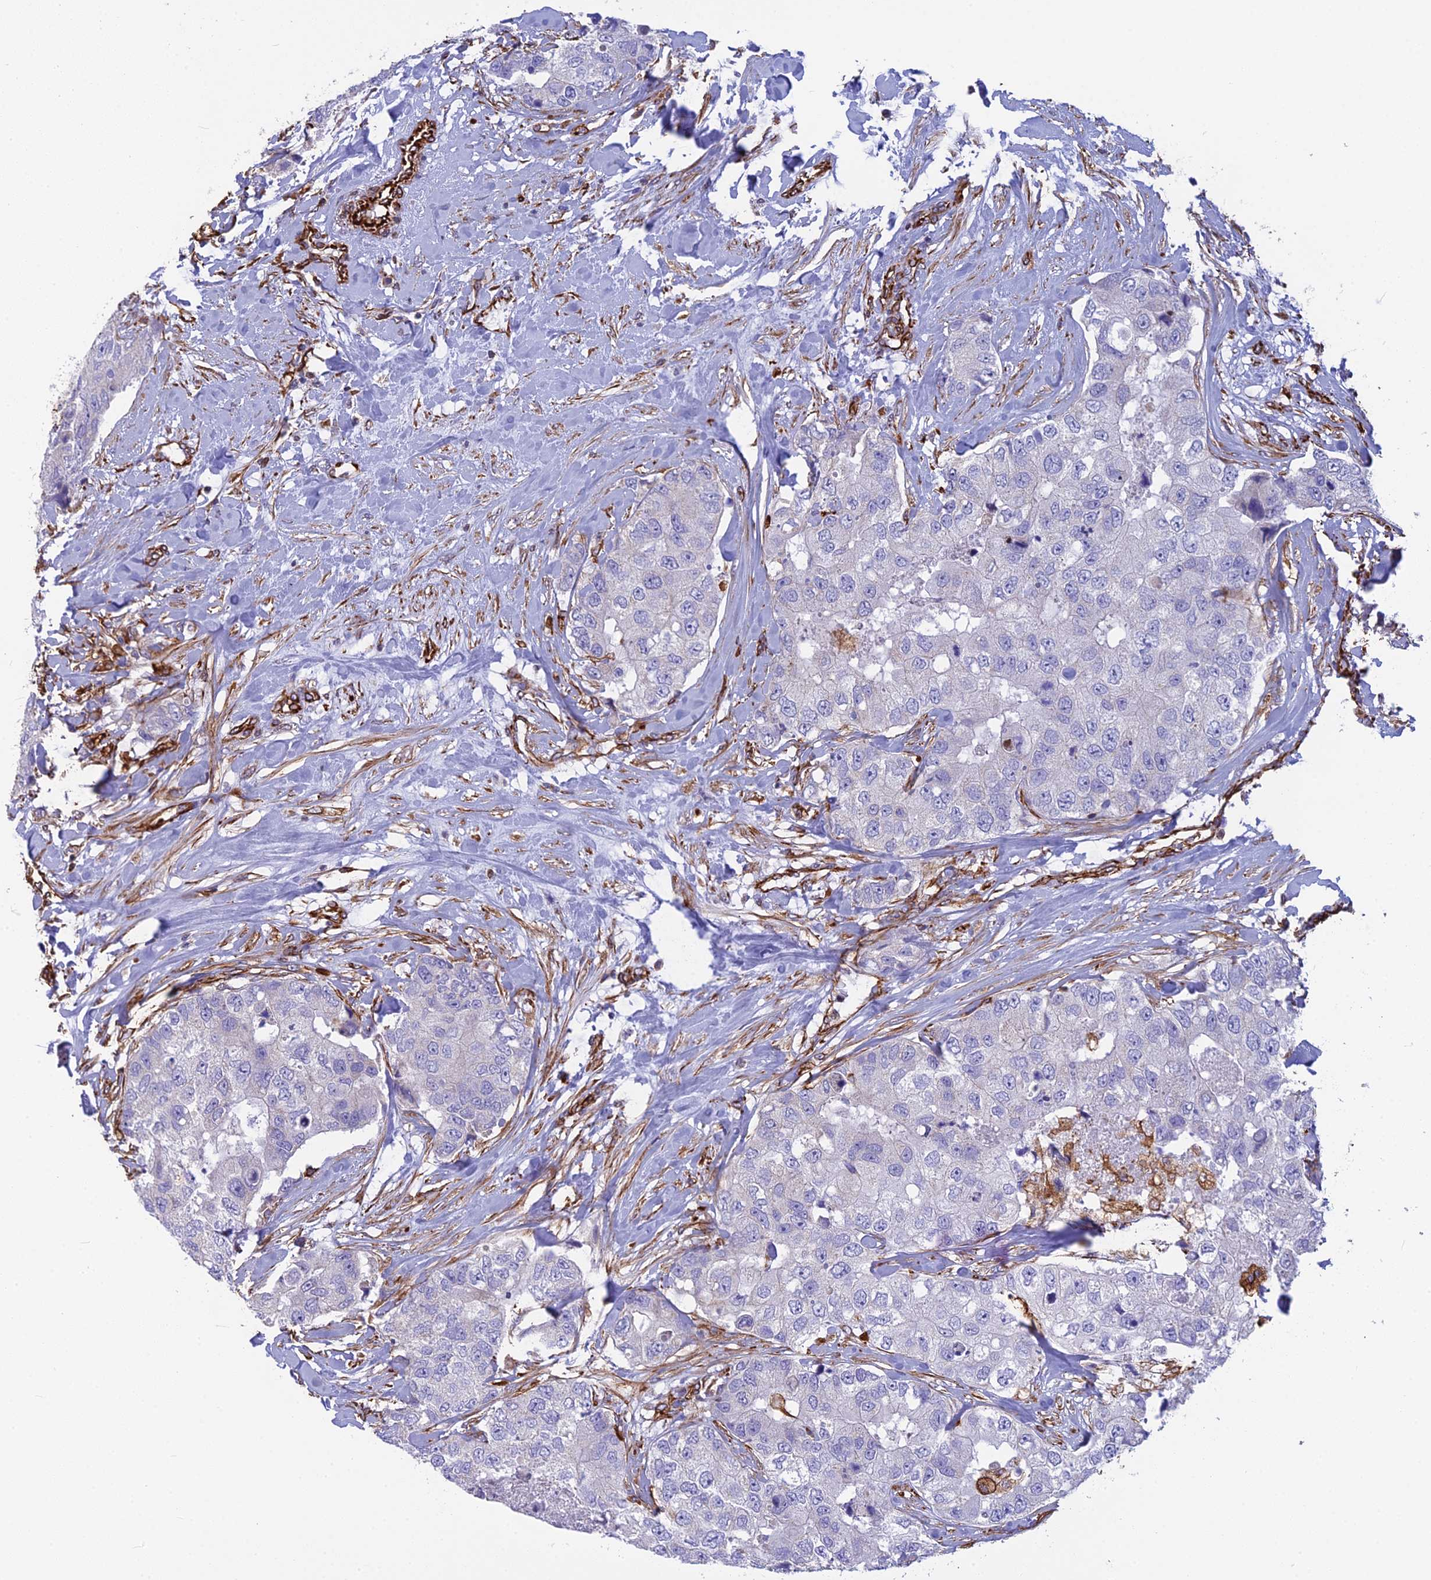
{"staining": {"intensity": "negative", "quantity": "none", "location": "none"}, "tissue": "breast cancer", "cell_type": "Tumor cells", "image_type": "cancer", "snomed": [{"axis": "morphology", "description": "Duct carcinoma"}, {"axis": "topography", "description": "Breast"}], "caption": "High magnification brightfield microscopy of breast invasive ductal carcinoma stained with DAB (brown) and counterstained with hematoxylin (blue): tumor cells show no significant staining. (DAB immunohistochemistry (IHC) with hematoxylin counter stain).", "gene": "FBXL20", "patient": {"sex": "female", "age": 62}}